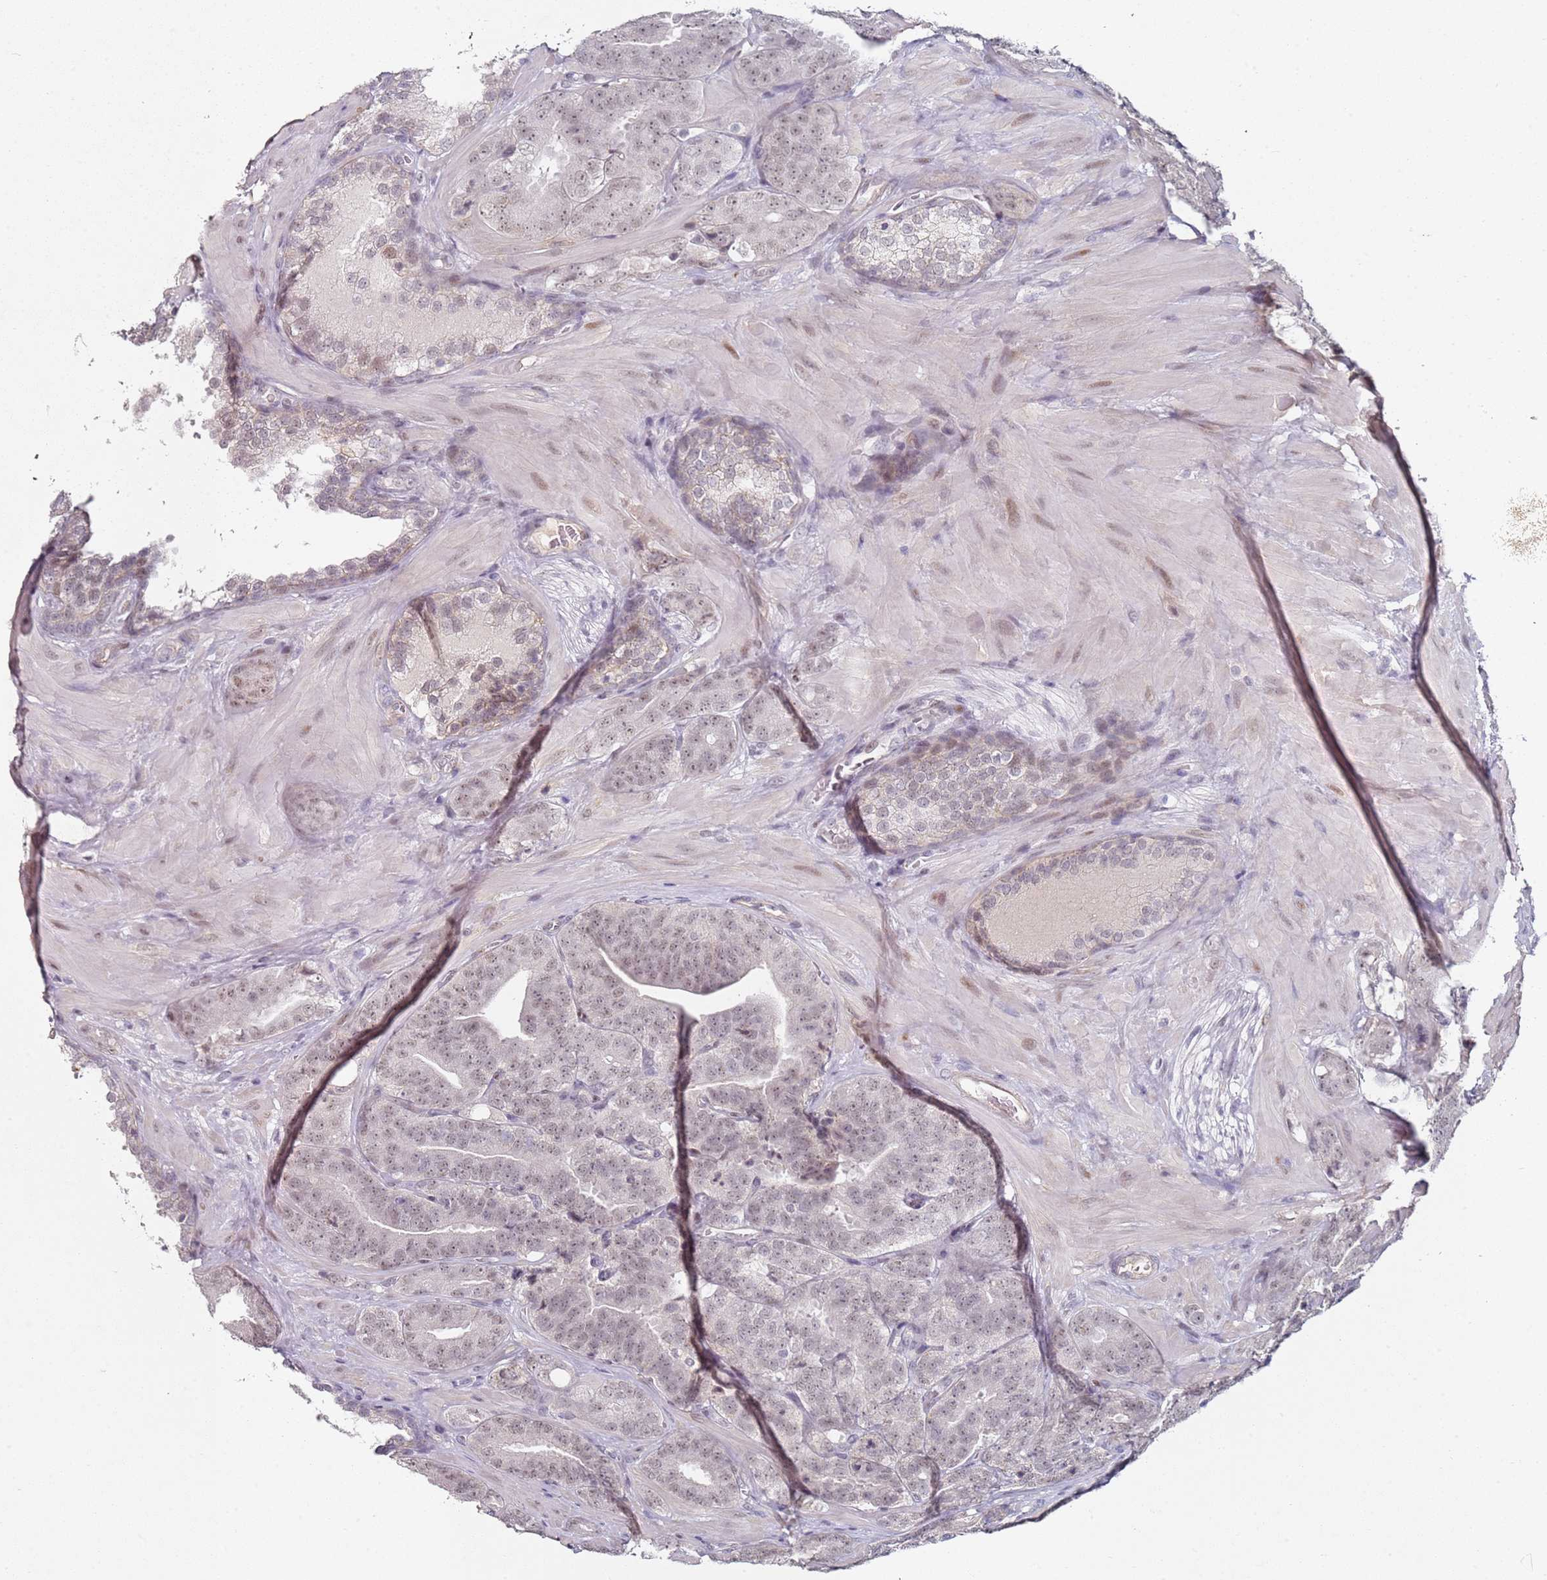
{"staining": {"intensity": "weak", "quantity": ">75%", "location": "nuclear"}, "tissue": "prostate cancer", "cell_type": "Tumor cells", "image_type": "cancer", "snomed": [{"axis": "morphology", "description": "Adenocarcinoma, High grade"}, {"axis": "topography", "description": "Prostate"}], "caption": "Prostate cancer stained for a protein (brown) shows weak nuclear positive expression in about >75% of tumor cells.", "gene": "ATF6B", "patient": {"sex": "male", "age": 63}}